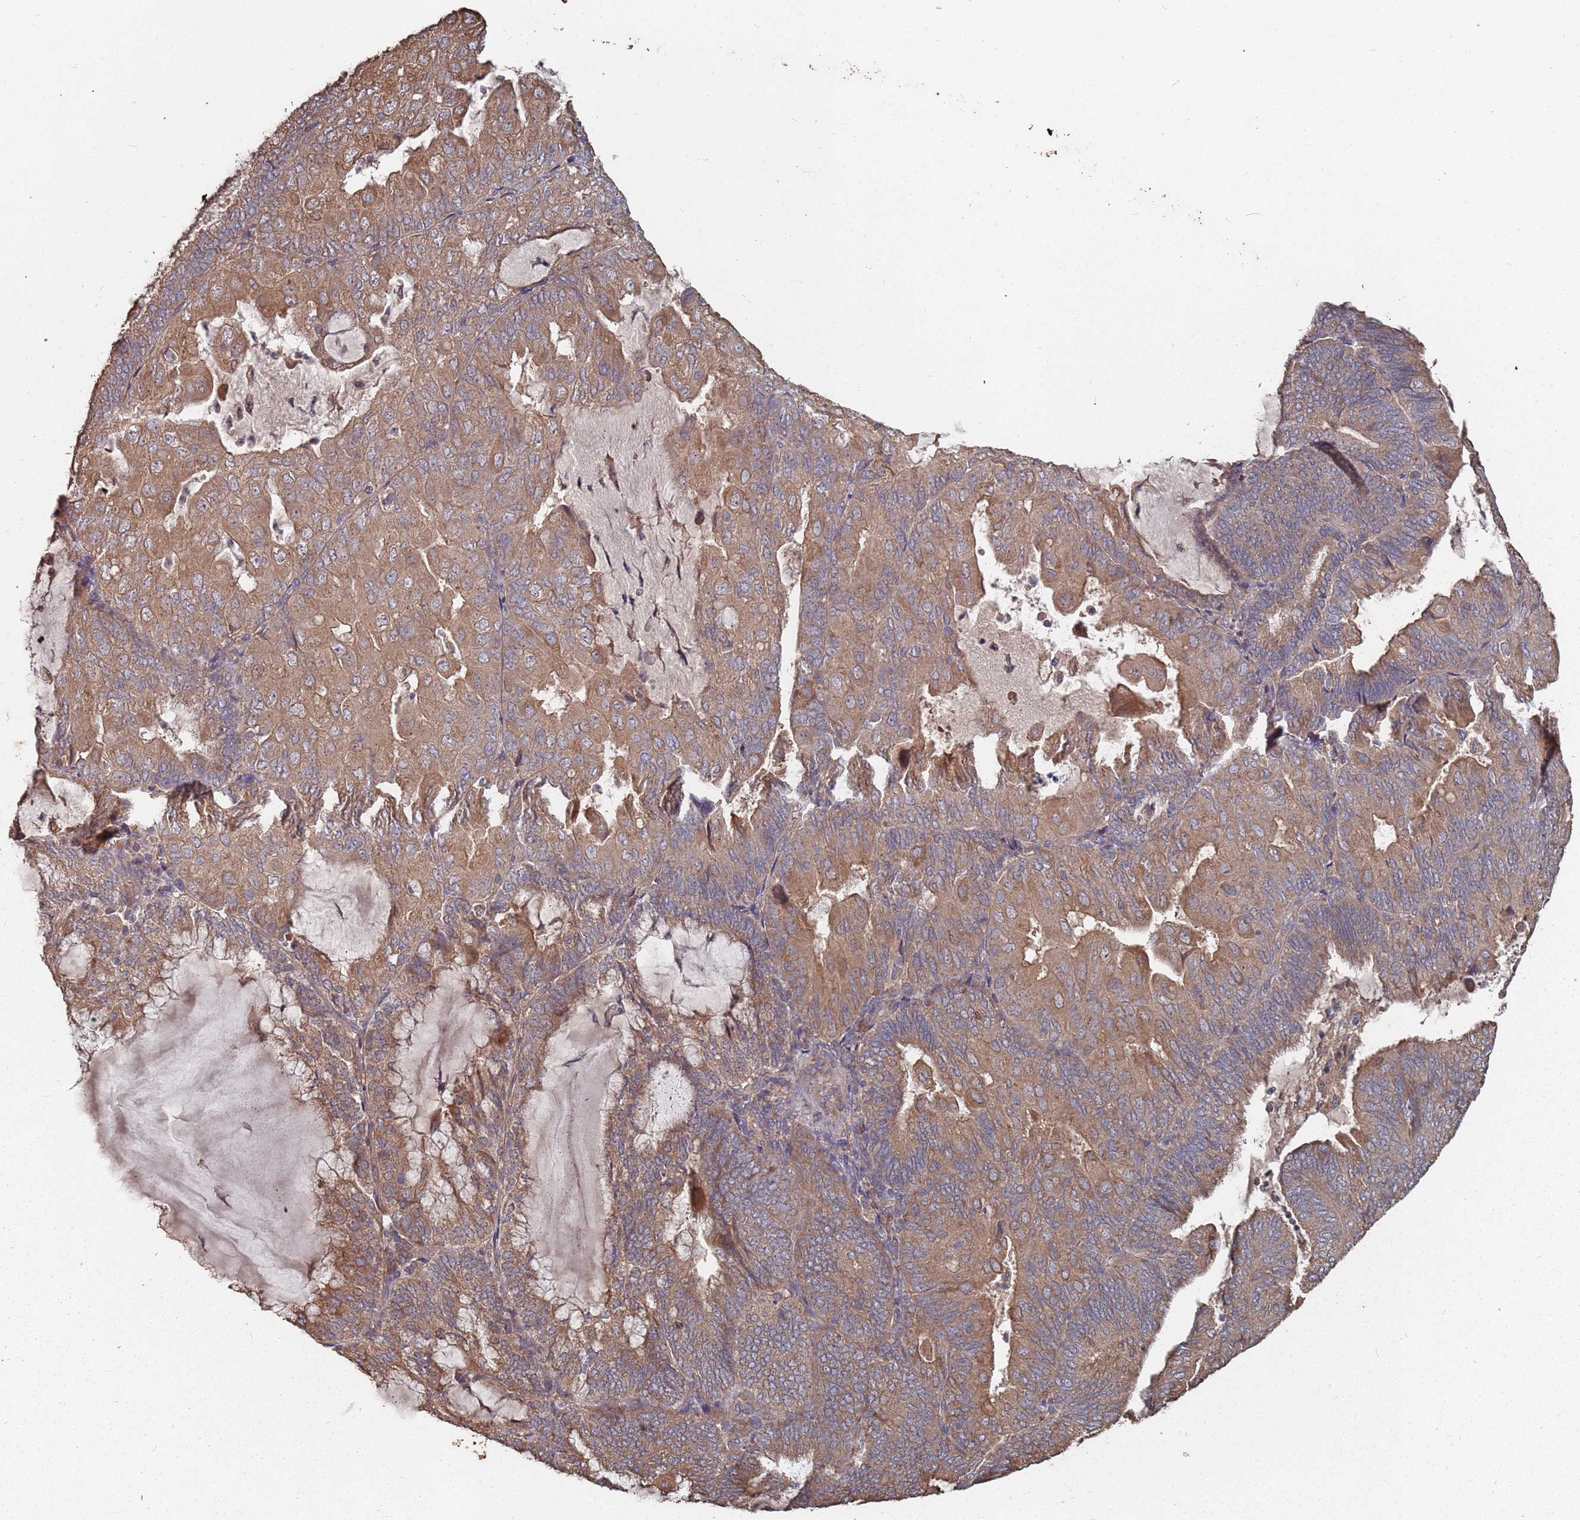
{"staining": {"intensity": "moderate", "quantity": ">75%", "location": "cytoplasmic/membranous"}, "tissue": "endometrial cancer", "cell_type": "Tumor cells", "image_type": "cancer", "snomed": [{"axis": "morphology", "description": "Adenocarcinoma, NOS"}, {"axis": "topography", "description": "Endometrium"}], "caption": "Immunohistochemical staining of human adenocarcinoma (endometrial) reveals moderate cytoplasmic/membranous protein staining in about >75% of tumor cells.", "gene": "ATG5", "patient": {"sex": "female", "age": 81}}